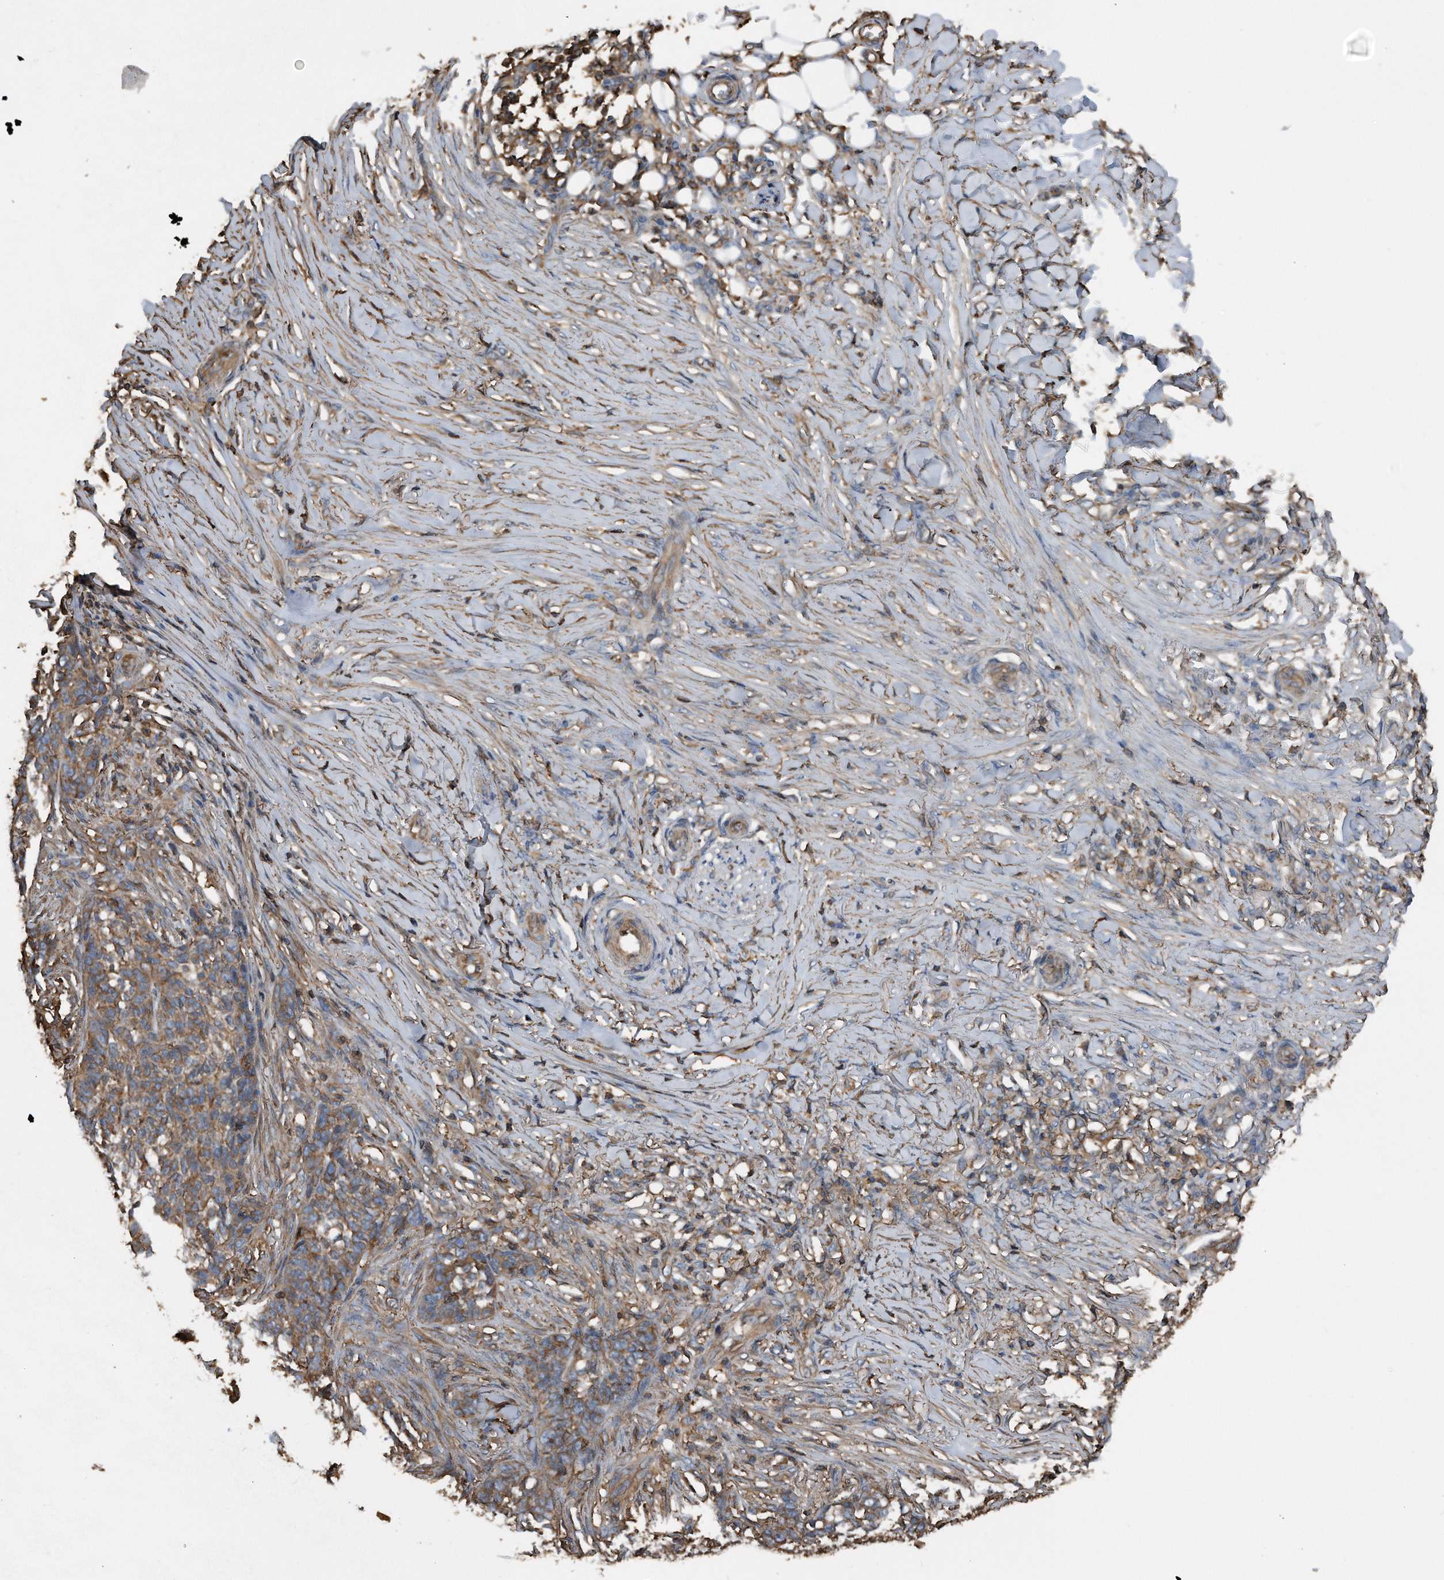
{"staining": {"intensity": "moderate", "quantity": ">75%", "location": "cytoplasmic/membranous"}, "tissue": "skin cancer", "cell_type": "Tumor cells", "image_type": "cancer", "snomed": [{"axis": "morphology", "description": "Basal cell carcinoma"}, {"axis": "topography", "description": "Skin"}], "caption": "A histopathology image of human skin basal cell carcinoma stained for a protein shows moderate cytoplasmic/membranous brown staining in tumor cells. The staining was performed using DAB (3,3'-diaminobenzidine) to visualize the protein expression in brown, while the nuclei were stained in blue with hematoxylin (Magnification: 20x).", "gene": "RSPO3", "patient": {"sex": "male", "age": 85}}